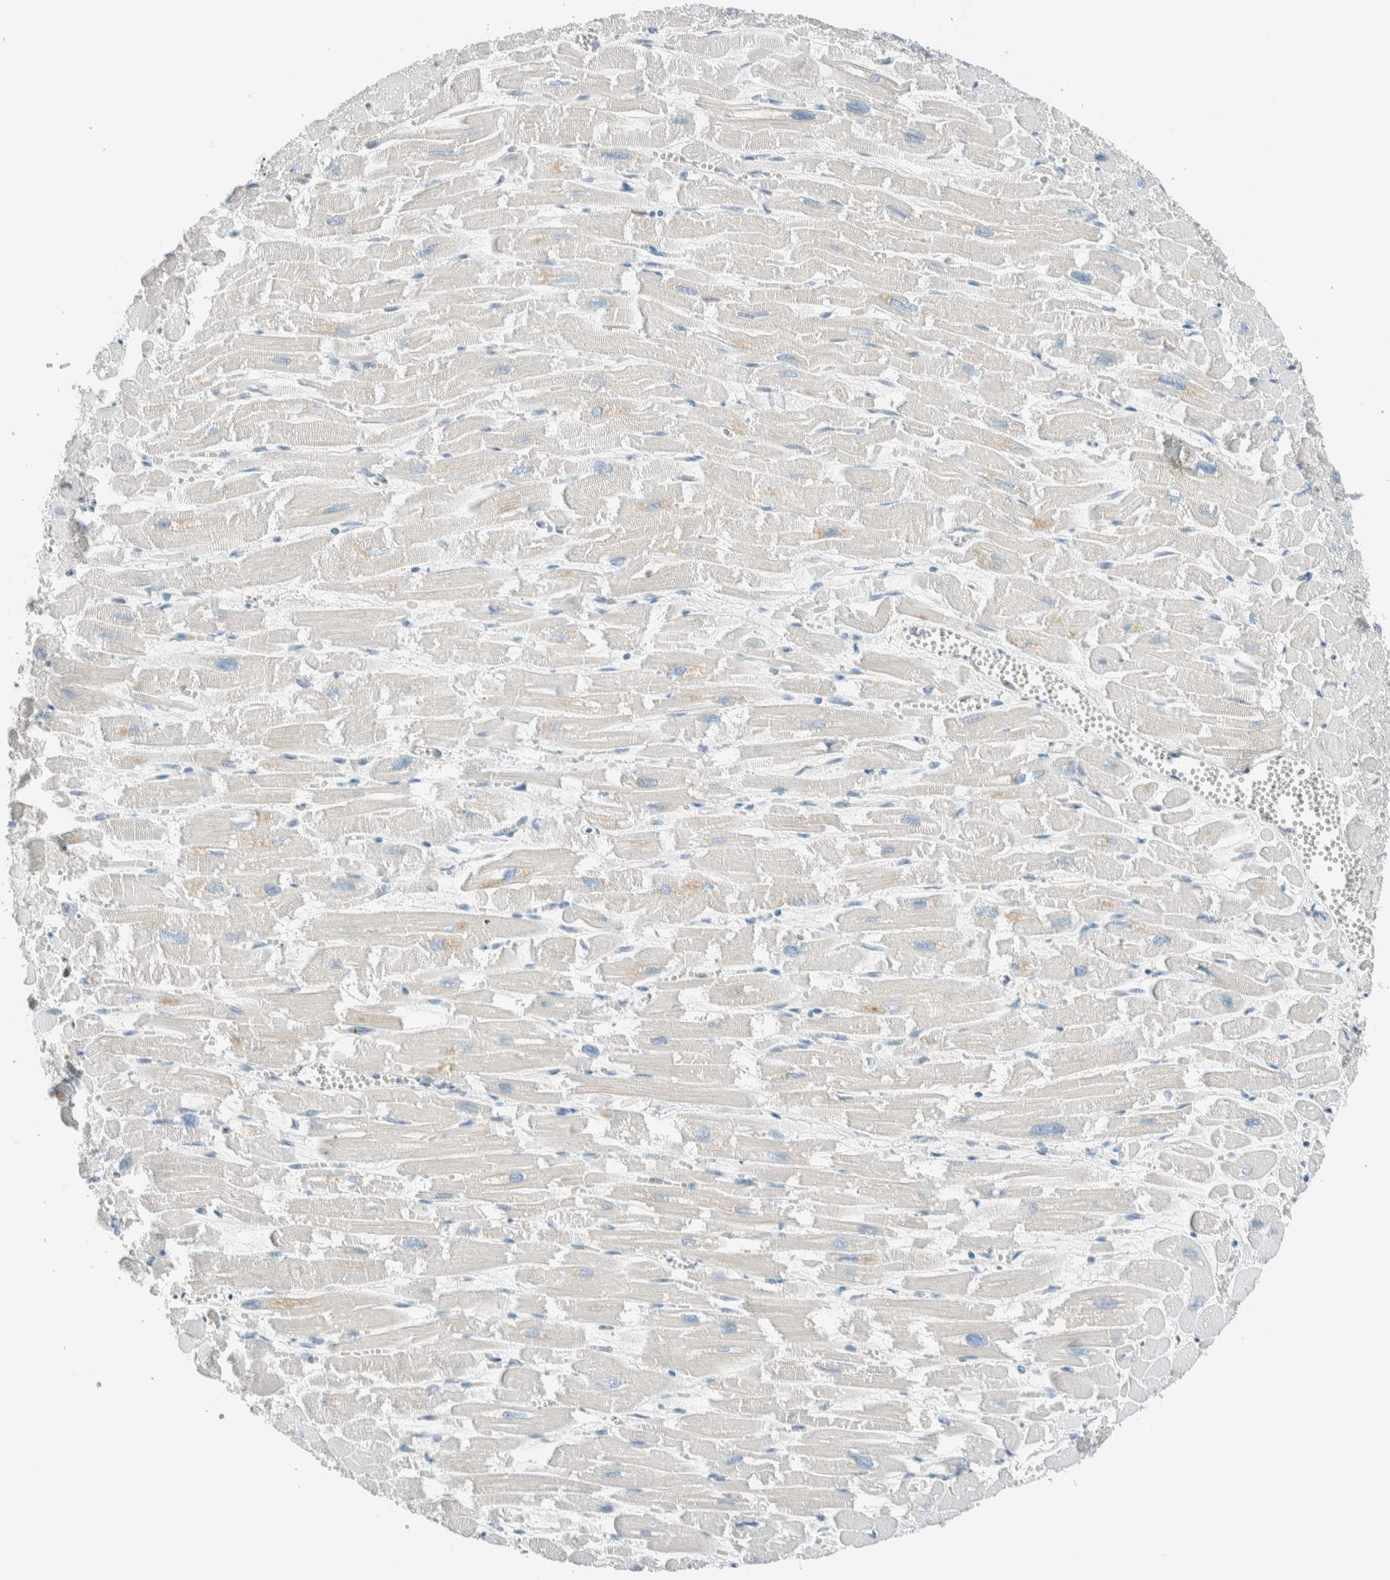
{"staining": {"intensity": "negative", "quantity": "none", "location": "none"}, "tissue": "heart muscle", "cell_type": "Cardiomyocytes", "image_type": "normal", "snomed": [{"axis": "morphology", "description": "Normal tissue, NOS"}, {"axis": "topography", "description": "Heart"}], "caption": "Immunohistochemistry (IHC) image of benign human heart muscle stained for a protein (brown), which reveals no staining in cardiomyocytes. (Brightfield microscopy of DAB immunohistochemistry (IHC) at high magnification).", "gene": "NXN", "patient": {"sex": "male", "age": 54}}